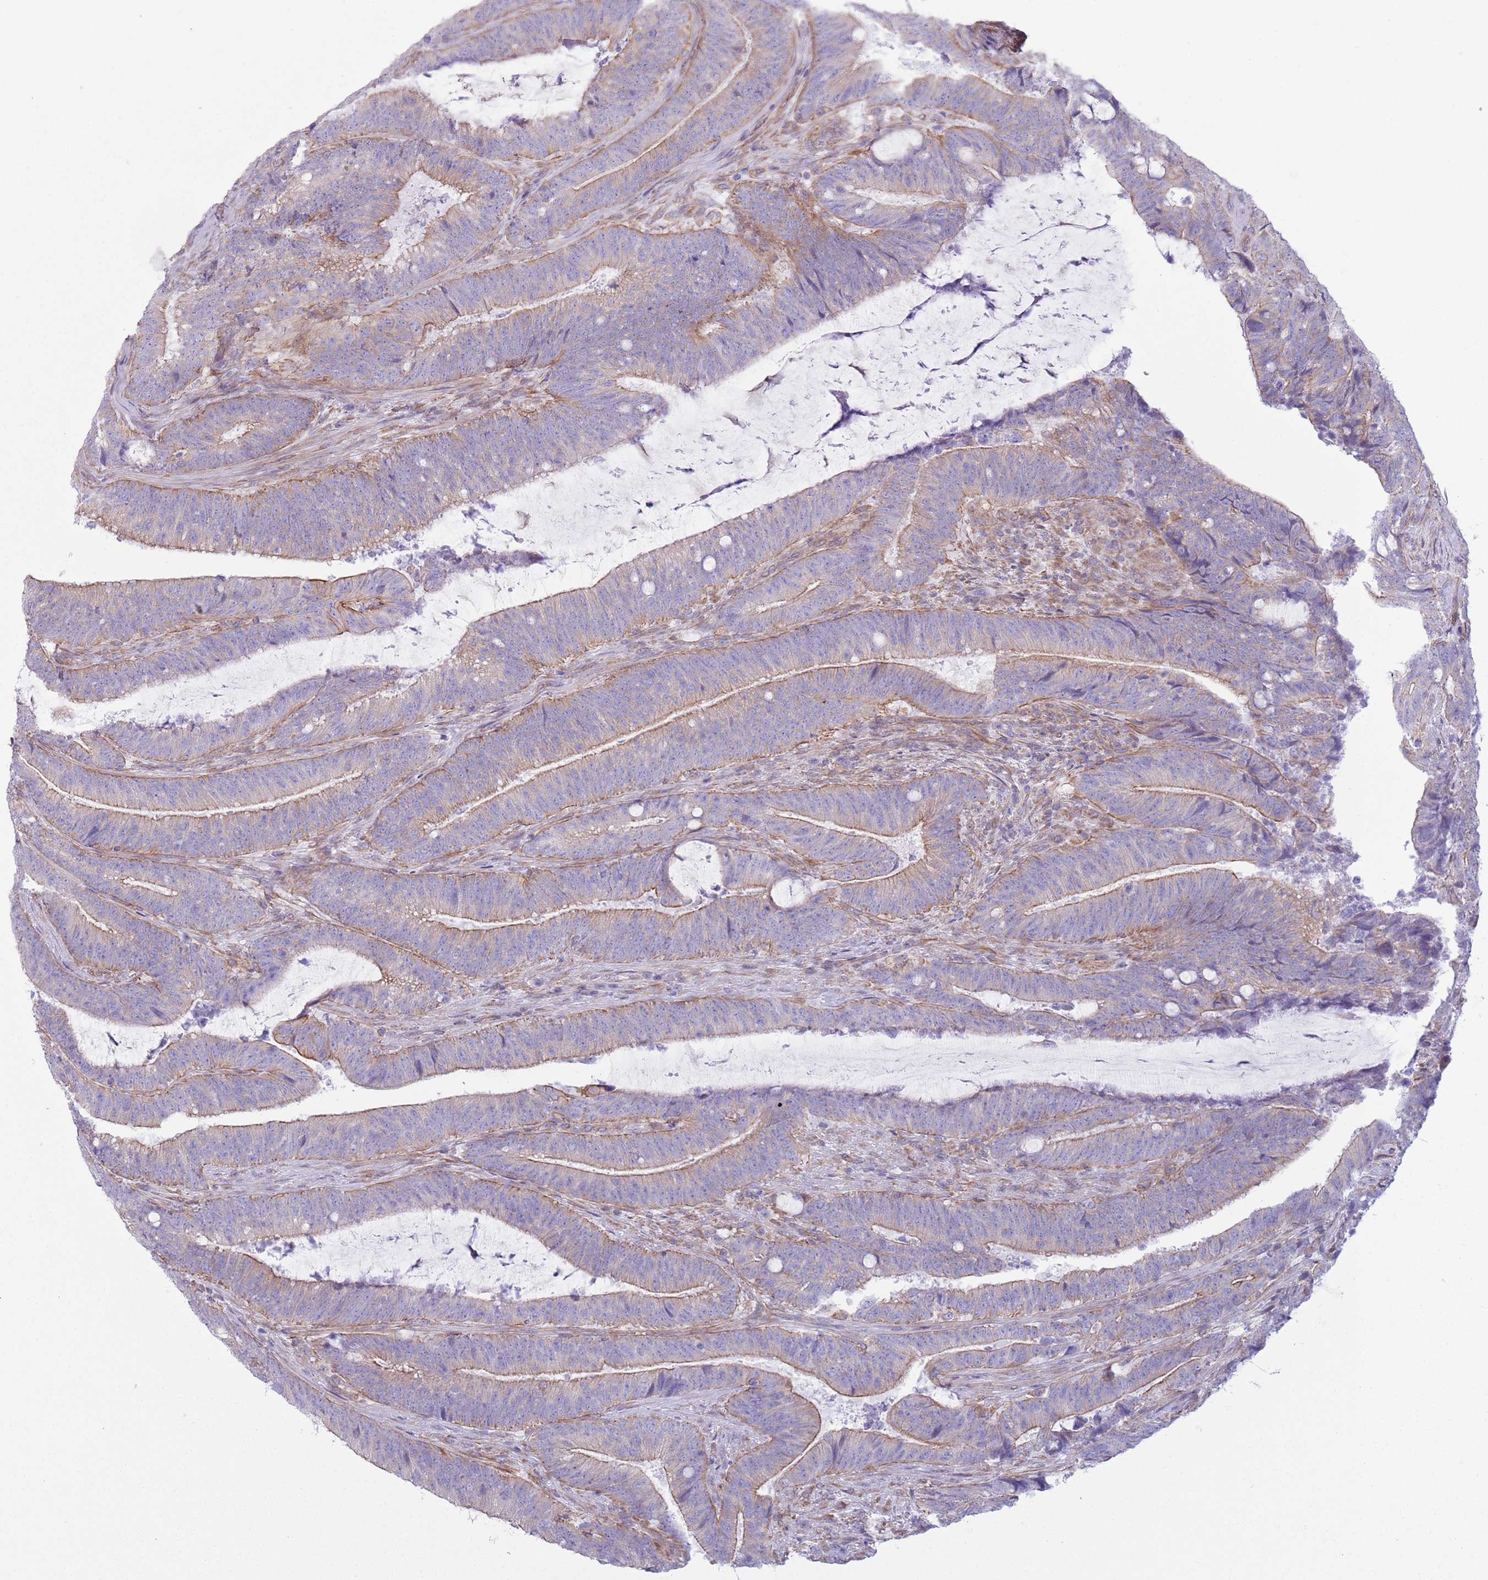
{"staining": {"intensity": "moderate", "quantity": "25%-75%", "location": "cytoplasmic/membranous"}, "tissue": "colorectal cancer", "cell_type": "Tumor cells", "image_type": "cancer", "snomed": [{"axis": "morphology", "description": "Adenocarcinoma, NOS"}, {"axis": "topography", "description": "Colon"}], "caption": "The photomicrograph displays staining of colorectal cancer (adenocarcinoma), revealing moderate cytoplasmic/membranous protein staining (brown color) within tumor cells.", "gene": "RBP3", "patient": {"sex": "female", "age": 43}}